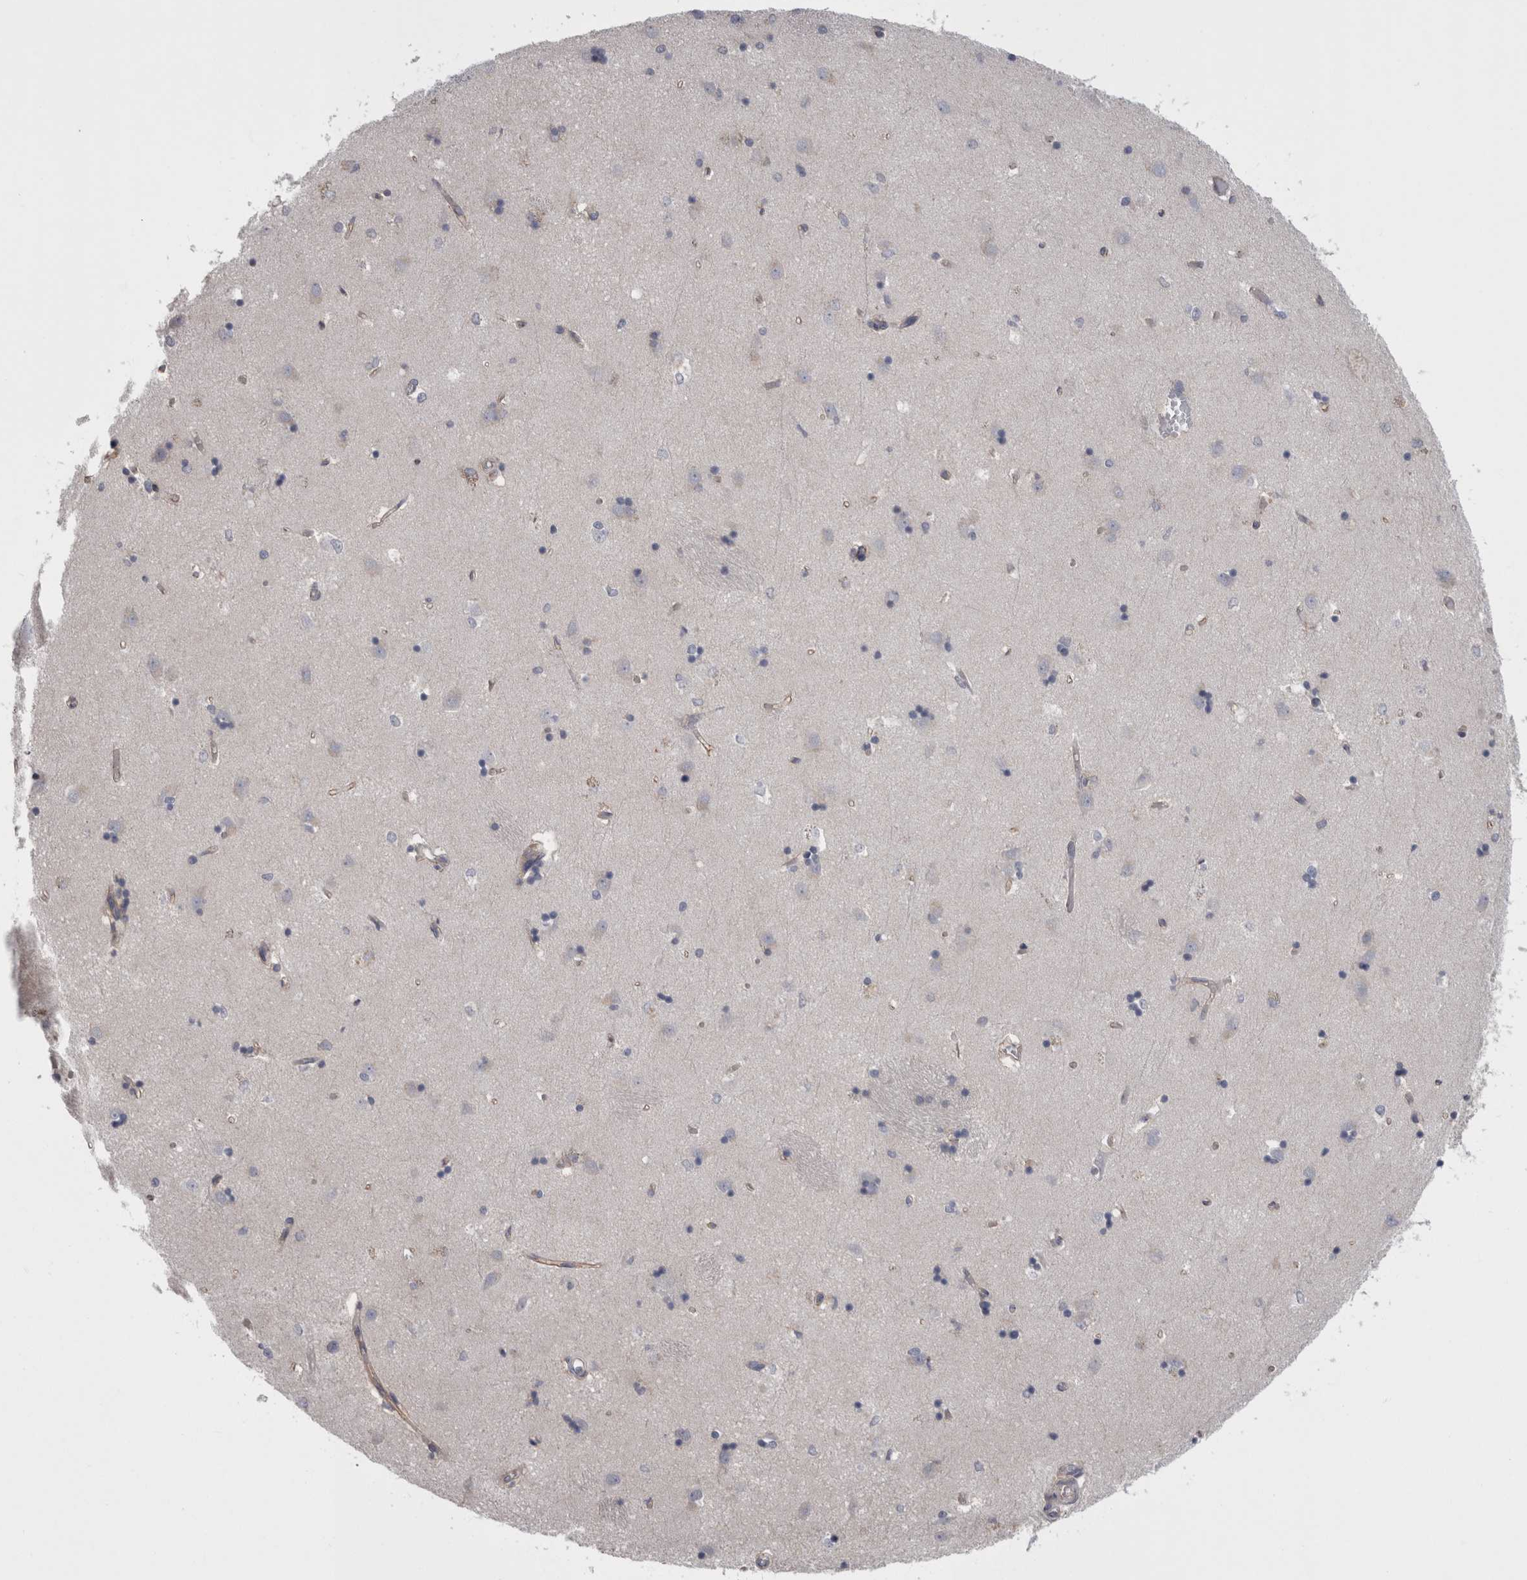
{"staining": {"intensity": "negative", "quantity": "none", "location": "none"}, "tissue": "caudate", "cell_type": "Glial cells", "image_type": "normal", "snomed": [{"axis": "morphology", "description": "Normal tissue, NOS"}, {"axis": "topography", "description": "Lateral ventricle wall"}], "caption": "A micrograph of human caudate is negative for staining in glial cells. (Immunohistochemistry, brightfield microscopy, high magnification).", "gene": "NECTIN2", "patient": {"sex": "male", "age": 45}}